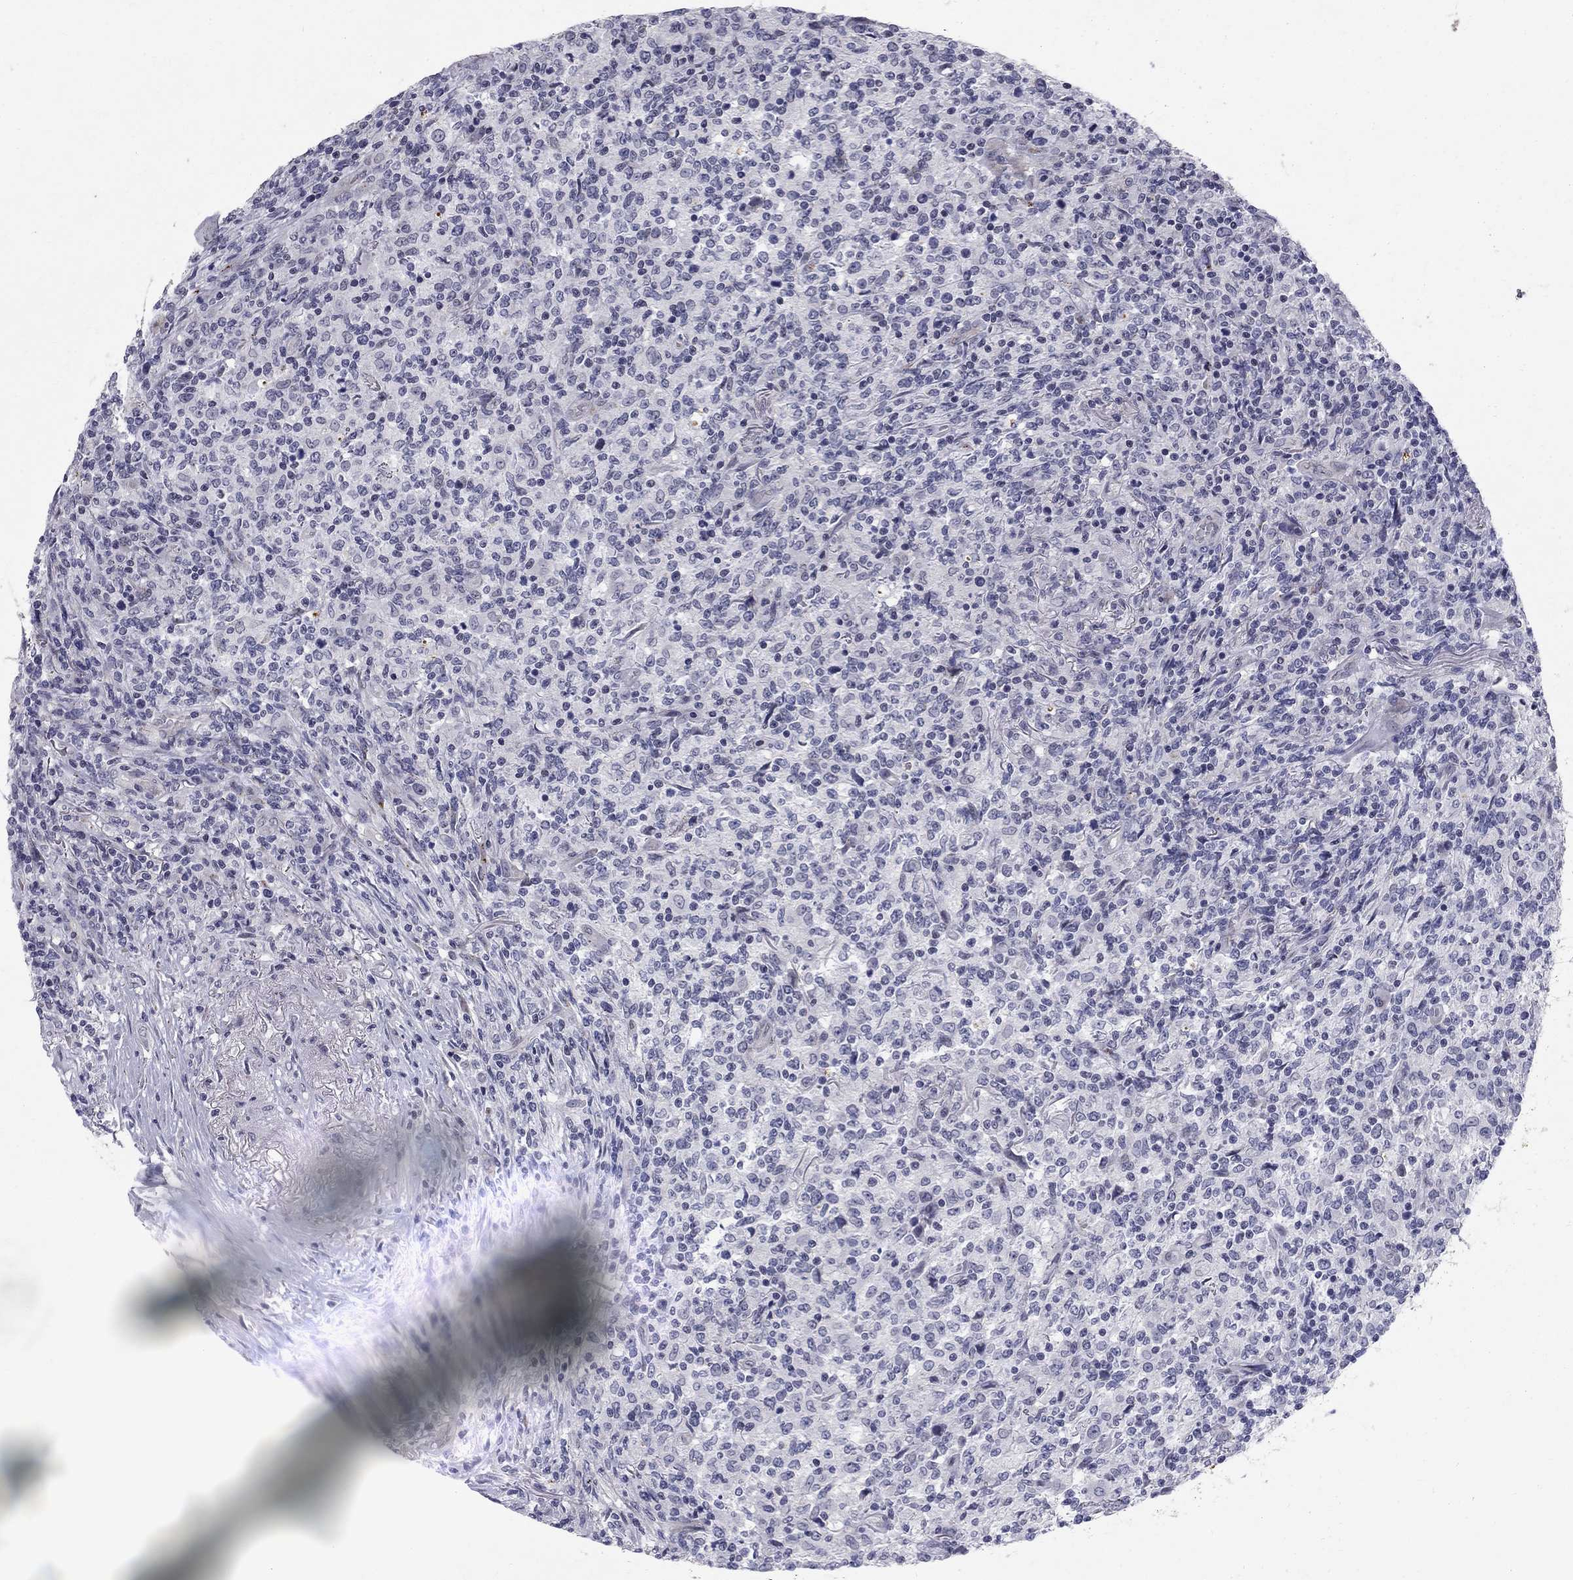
{"staining": {"intensity": "negative", "quantity": "none", "location": "none"}, "tissue": "lymphoma", "cell_type": "Tumor cells", "image_type": "cancer", "snomed": [{"axis": "morphology", "description": "Malignant lymphoma, non-Hodgkin's type, High grade"}, {"axis": "topography", "description": "Lung"}], "caption": "This is an immunohistochemistry histopathology image of lymphoma. There is no staining in tumor cells.", "gene": "CLIC6", "patient": {"sex": "male", "age": 79}}